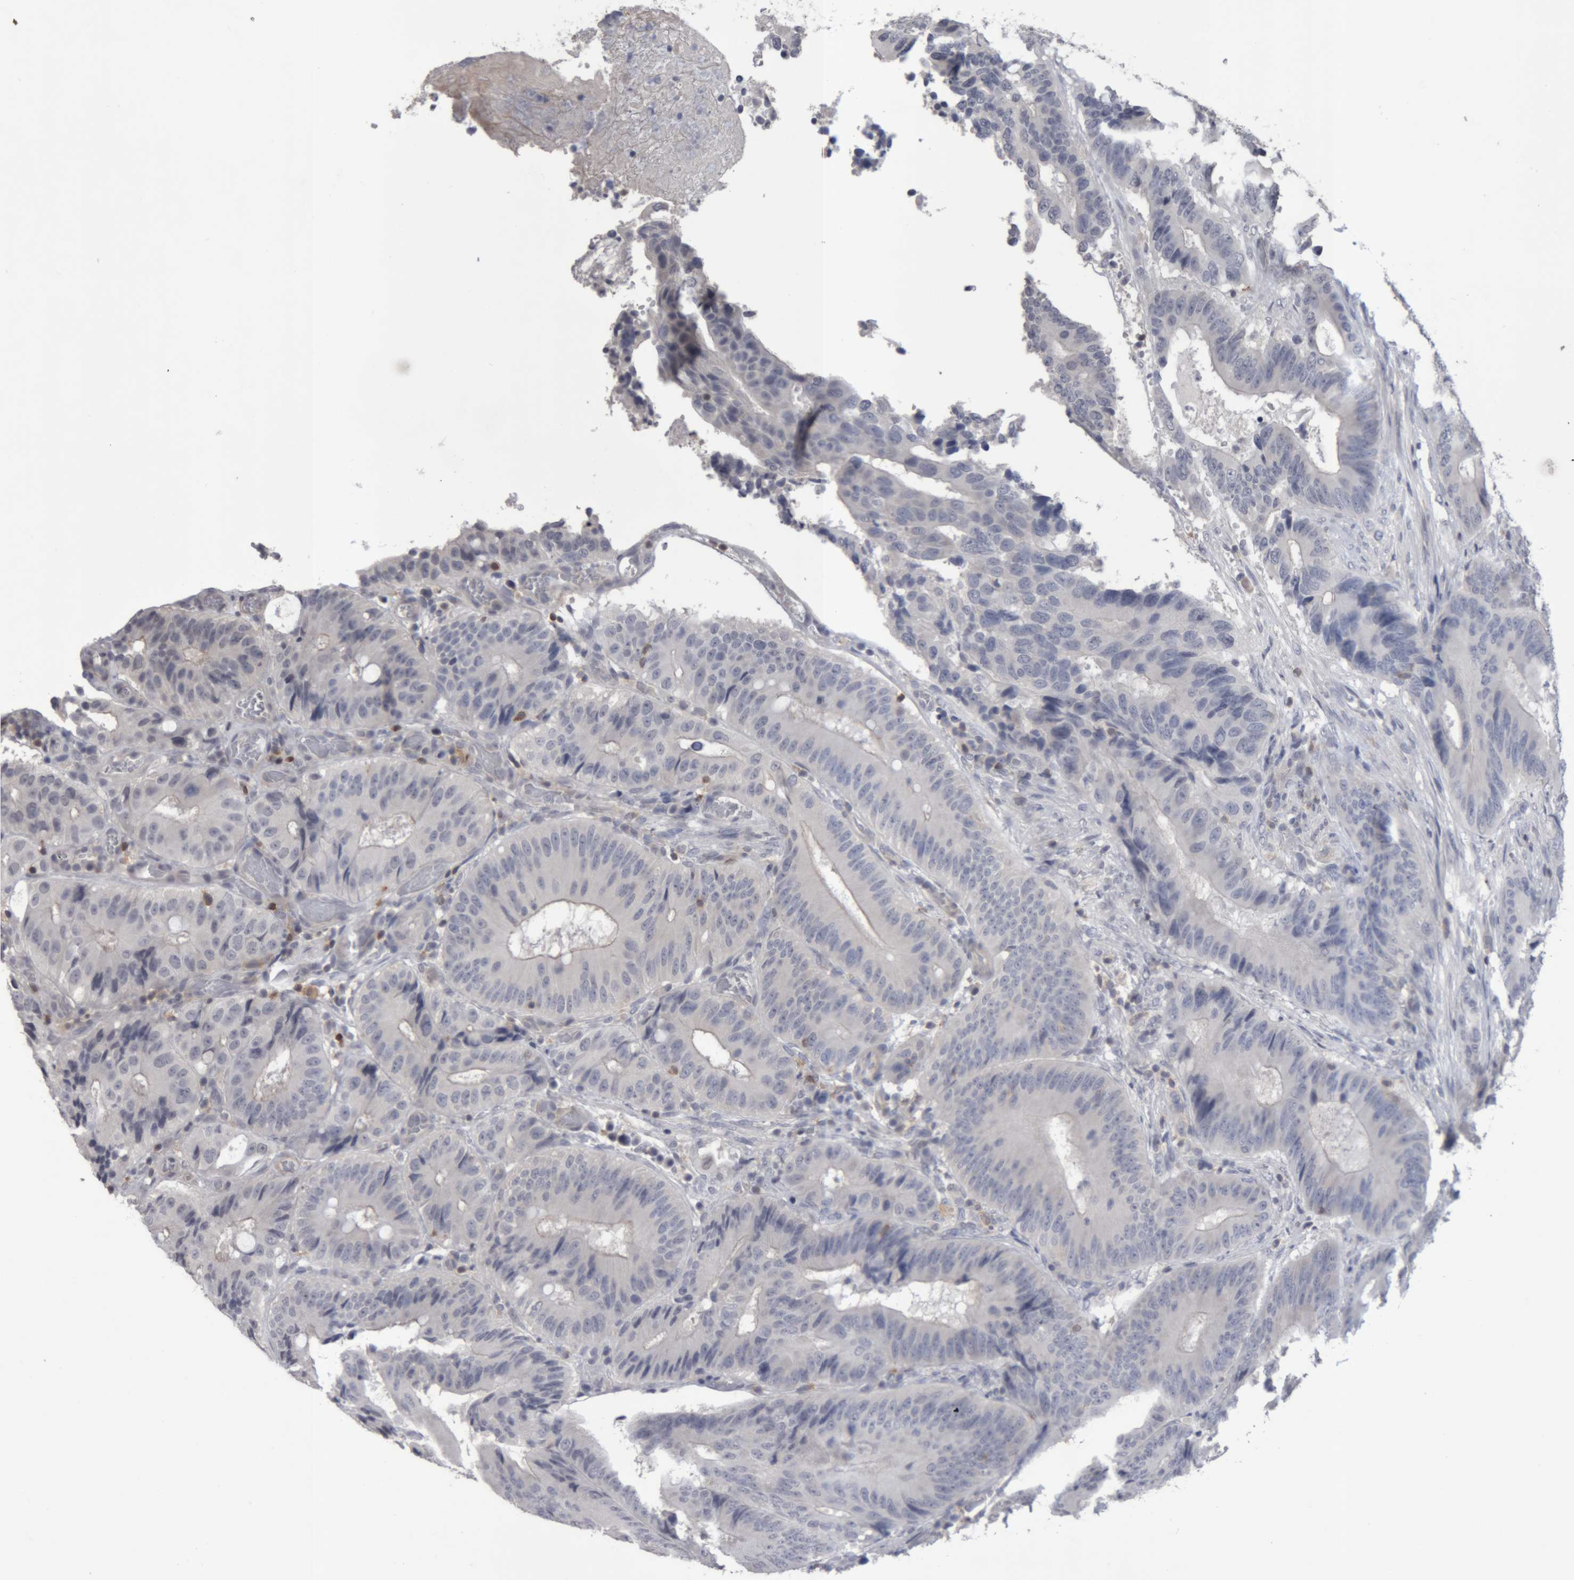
{"staining": {"intensity": "negative", "quantity": "none", "location": "none"}, "tissue": "colorectal cancer", "cell_type": "Tumor cells", "image_type": "cancer", "snomed": [{"axis": "morphology", "description": "Adenocarcinoma, NOS"}, {"axis": "topography", "description": "Colon"}], "caption": "An image of colorectal cancer stained for a protein demonstrates no brown staining in tumor cells.", "gene": "NFATC2", "patient": {"sex": "male", "age": 83}}